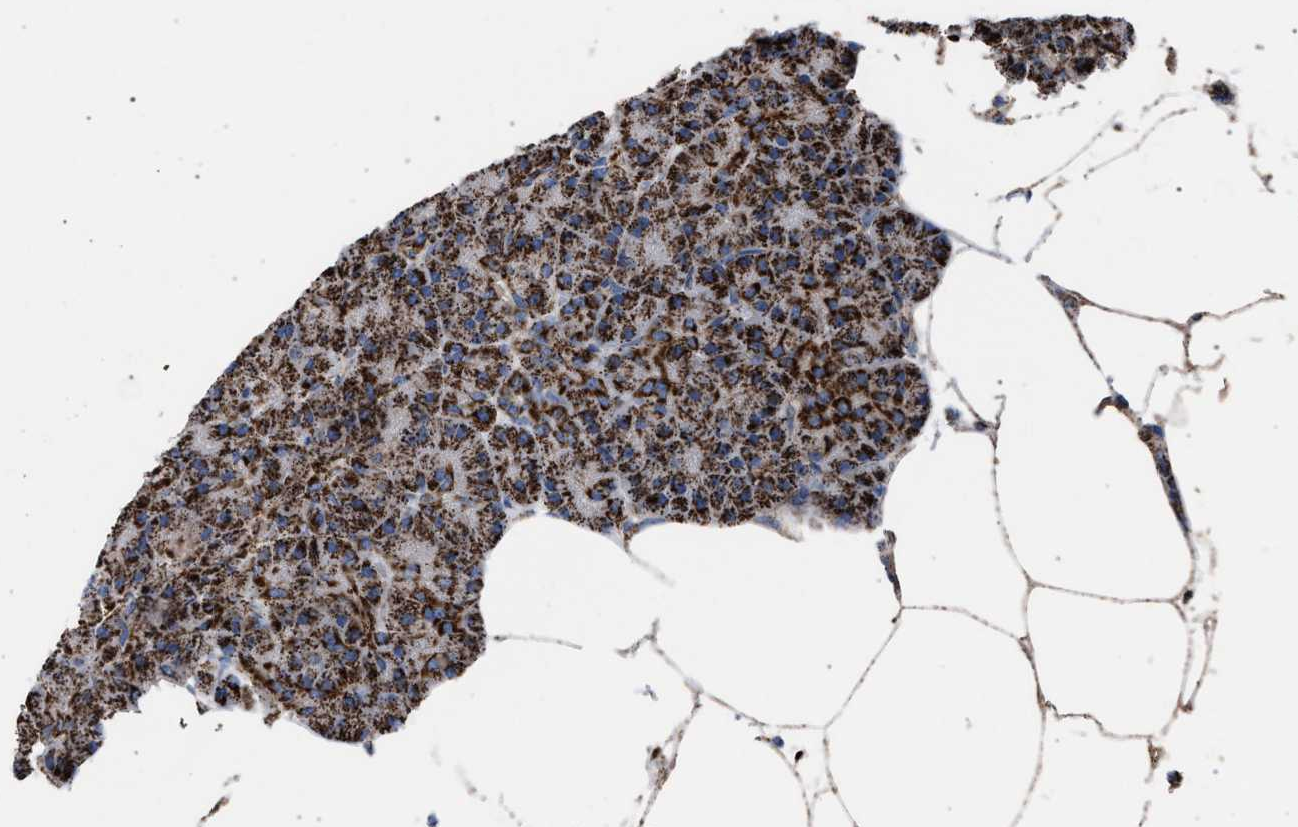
{"staining": {"intensity": "strong", "quantity": ">75%", "location": "cytoplasmic/membranous"}, "tissue": "pancreas", "cell_type": "Exocrine glandular cells", "image_type": "normal", "snomed": [{"axis": "morphology", "description": "Normal tissue, NOS"}, {"axis": "topography", "description": "Pancreas"}], "caption": "The immunohistochemical stain shows strong cytoplasmic/membranous staining in exocrine glandular cells of normal pancreas.", "gene": "VPS13A", "patient": {"sex": "female", "age": 70}}